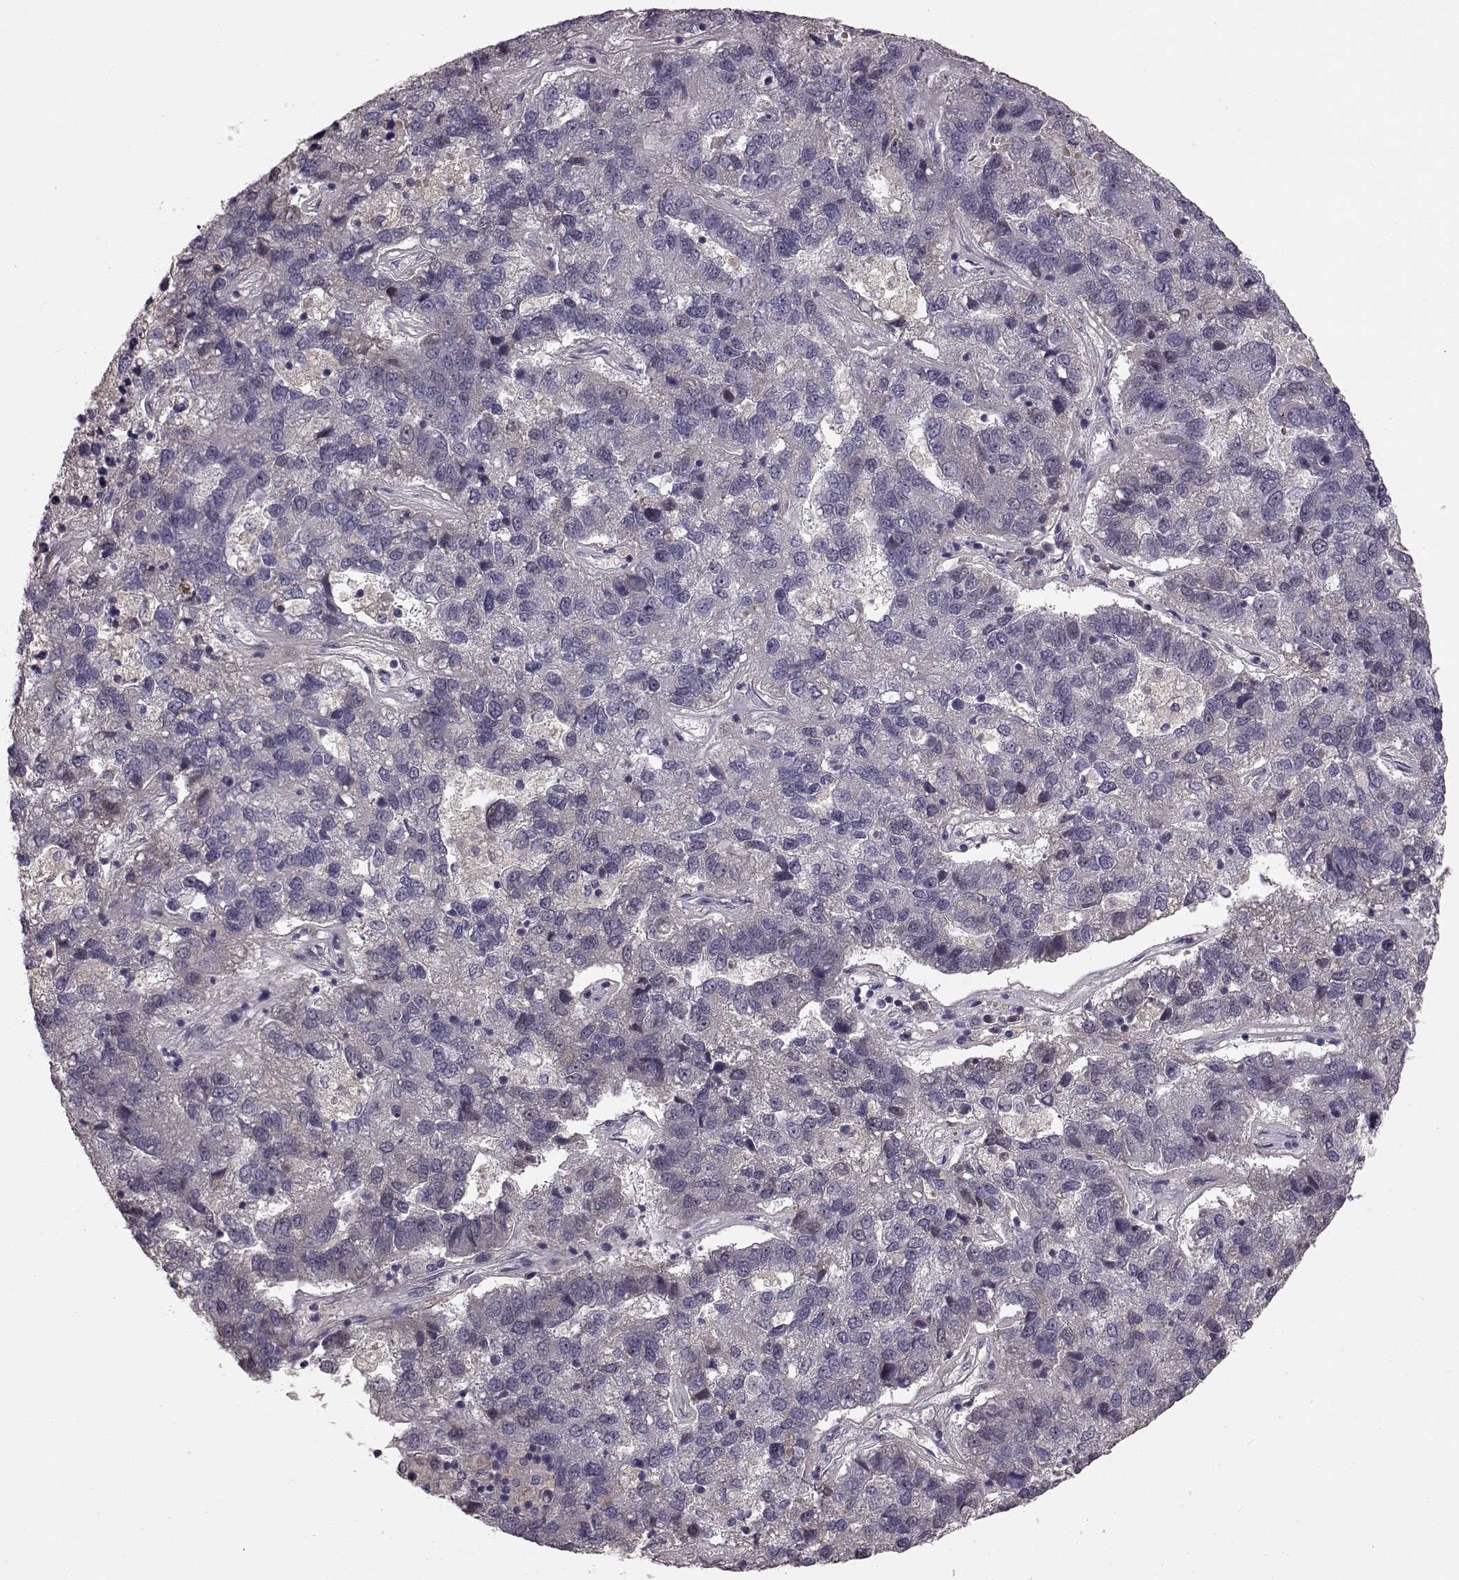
{"staining": {"intensity": "negative", "quantity": "none", "location": "none"}, "tissue": "pancreatic cancer", "cell_type": "Tumor cells", "image_type": "cancer", "snomed": [{"axis": "morphology", "description": "Adenocarcinoma, NOS"}, {"axis": "topography", "description": "Pancreas"}], "caption": "The IHC micrograph has no significant positivity in tumor cells of adenocarcinoma (pancreatic) tissue.", "gene": "SLC22A18", "patient": {"sex": "female", "age": 61}}